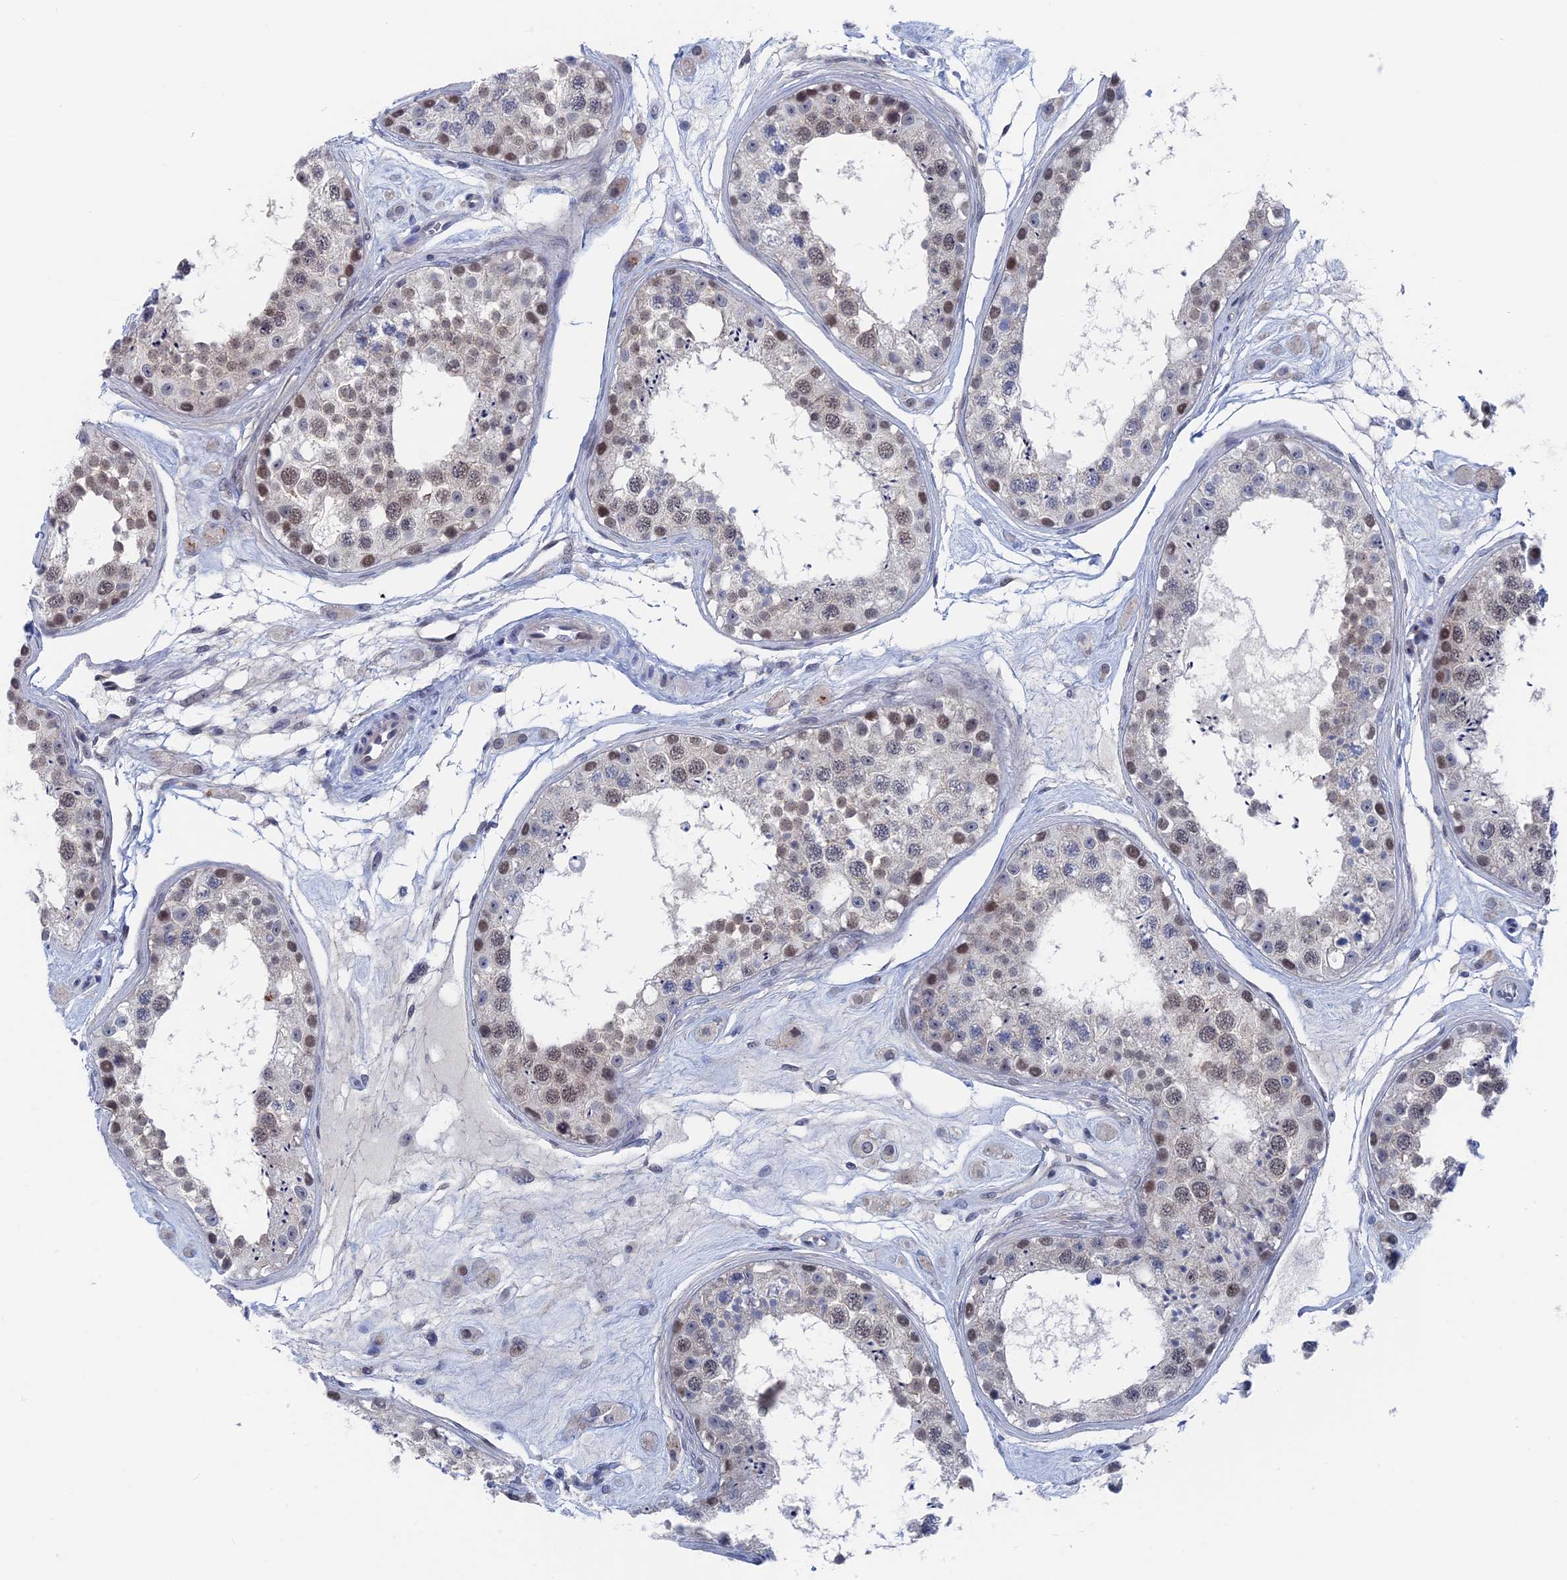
{"staining": {"intensity": "weak", "quantity": "25%-75%", "location": "nuclear"}, "tissue": "testis", "cell_type": "Cells in seminiferous ducts", "image_type": "normal", "snomed": [{"axis": "morphology", "description": "Normal tissue, NOS"}, {"axis": "topography", "description": "Testis"}], "caption": "High-power microscopy captured an immunohistochemistry (IHC) photomicrograph of unremarkable testis, revealing weak nuclear positivity in approximately 25%-75% of cells in seminiferous ducts. The protein of interest is stained brown, and the nuclei are stained in blue (DAB (3,3'-diaminobenzidine) IHC with brightfield microscopy, high magnification).", "gene": "MARCHF3", "patient": {"sex": "male", "age": 25}}